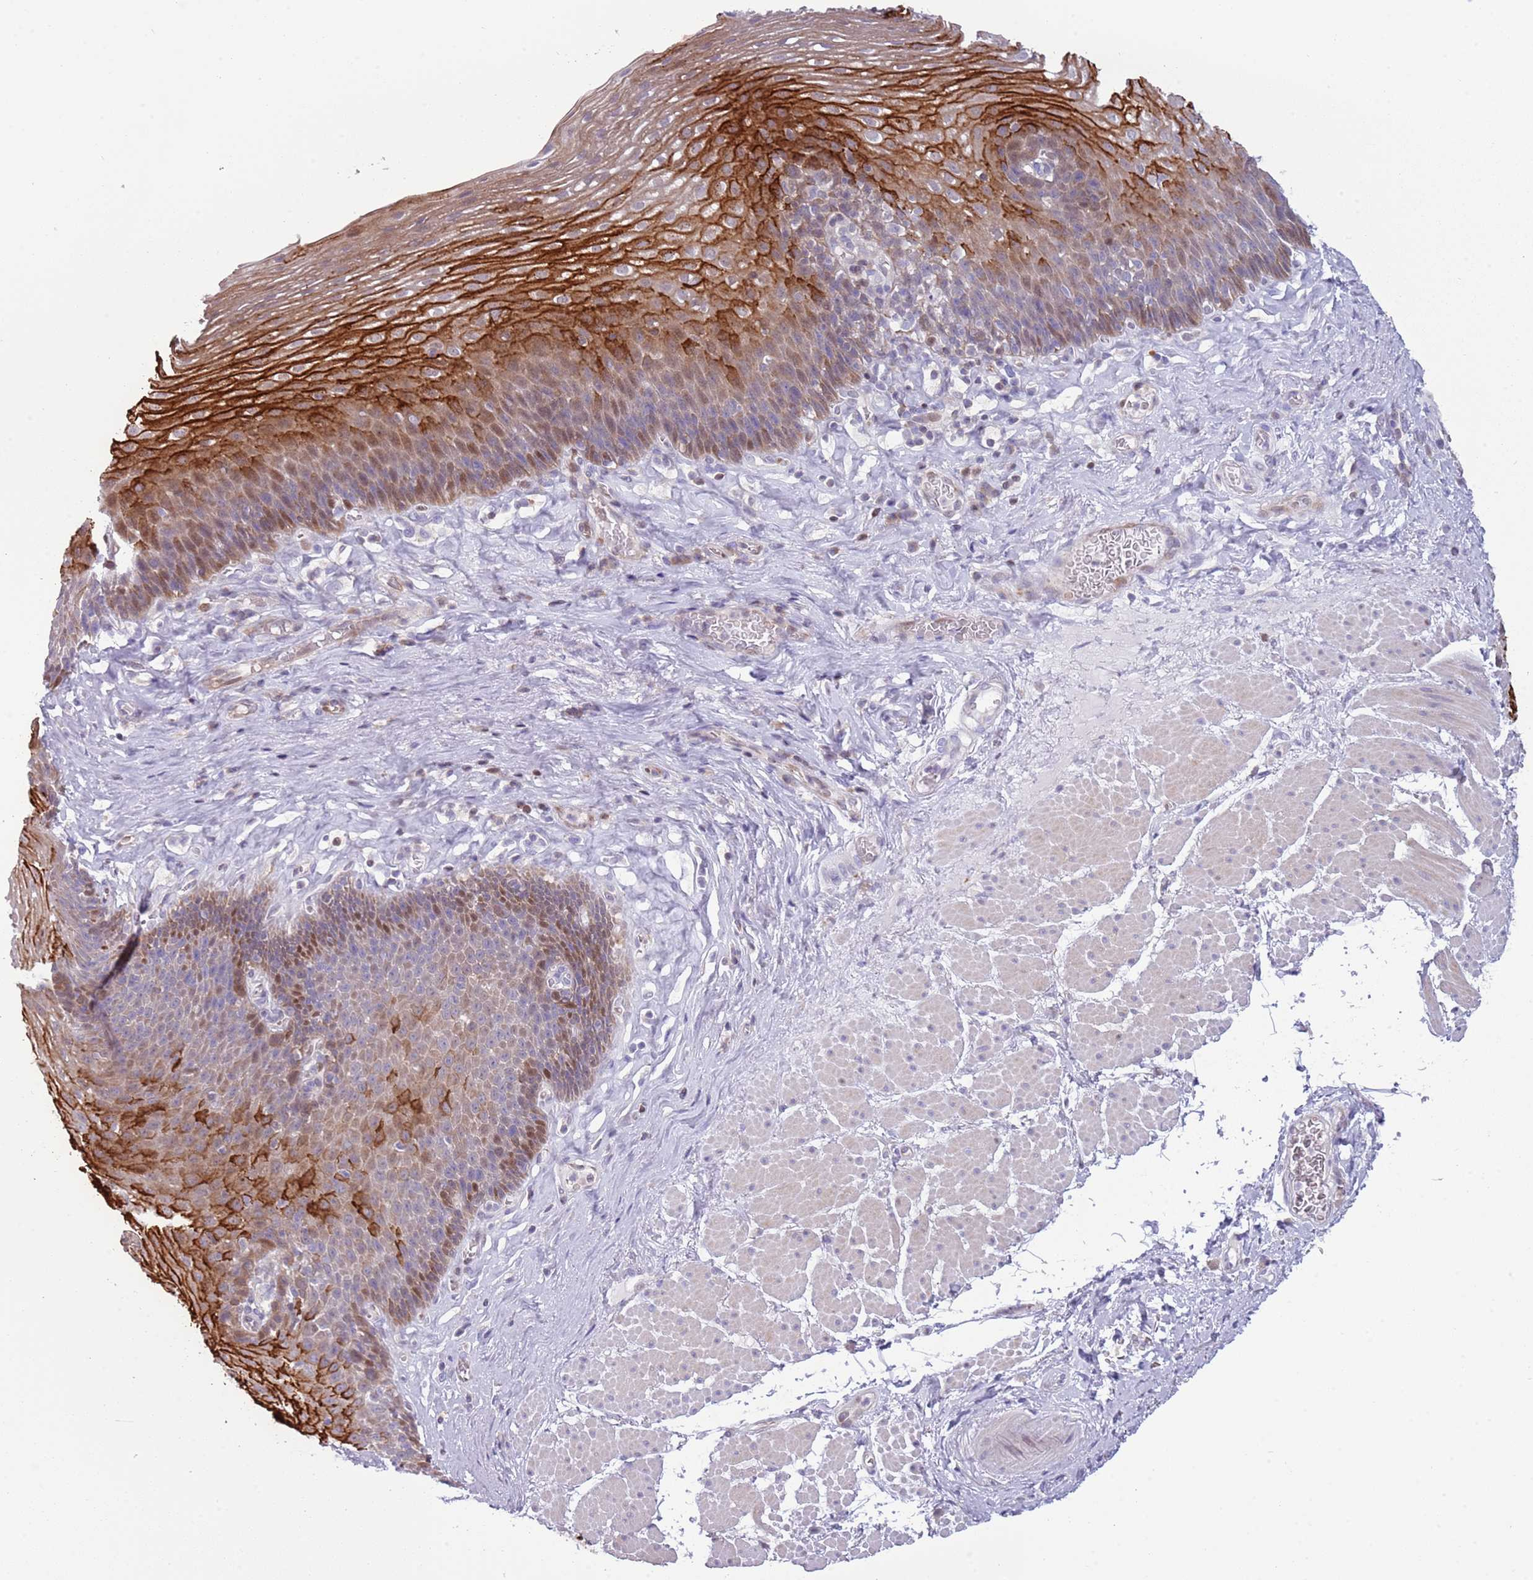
{"staining": {"intensity": "moderate", "quantity": "25%-75%", "location": "cytoplasmic/membranous,nuclear"}, "tissue": "esophagus", "cell_type": "Squamous epithelial cells", "image_type": "normal", "snomed": [{"axis": "morphology", "description": "Normal tissue, NOS"}, {"axis": "topography", "description": "Esophagus"}], "caption": "The image reveals a brown stain indicating the presence of a protein in the cytoplasmic/membranous,nuclear of squamous epithelial cells in esophagus.", "gene": "NBPF4", "patient": {"sex": "female", "age": 66}}